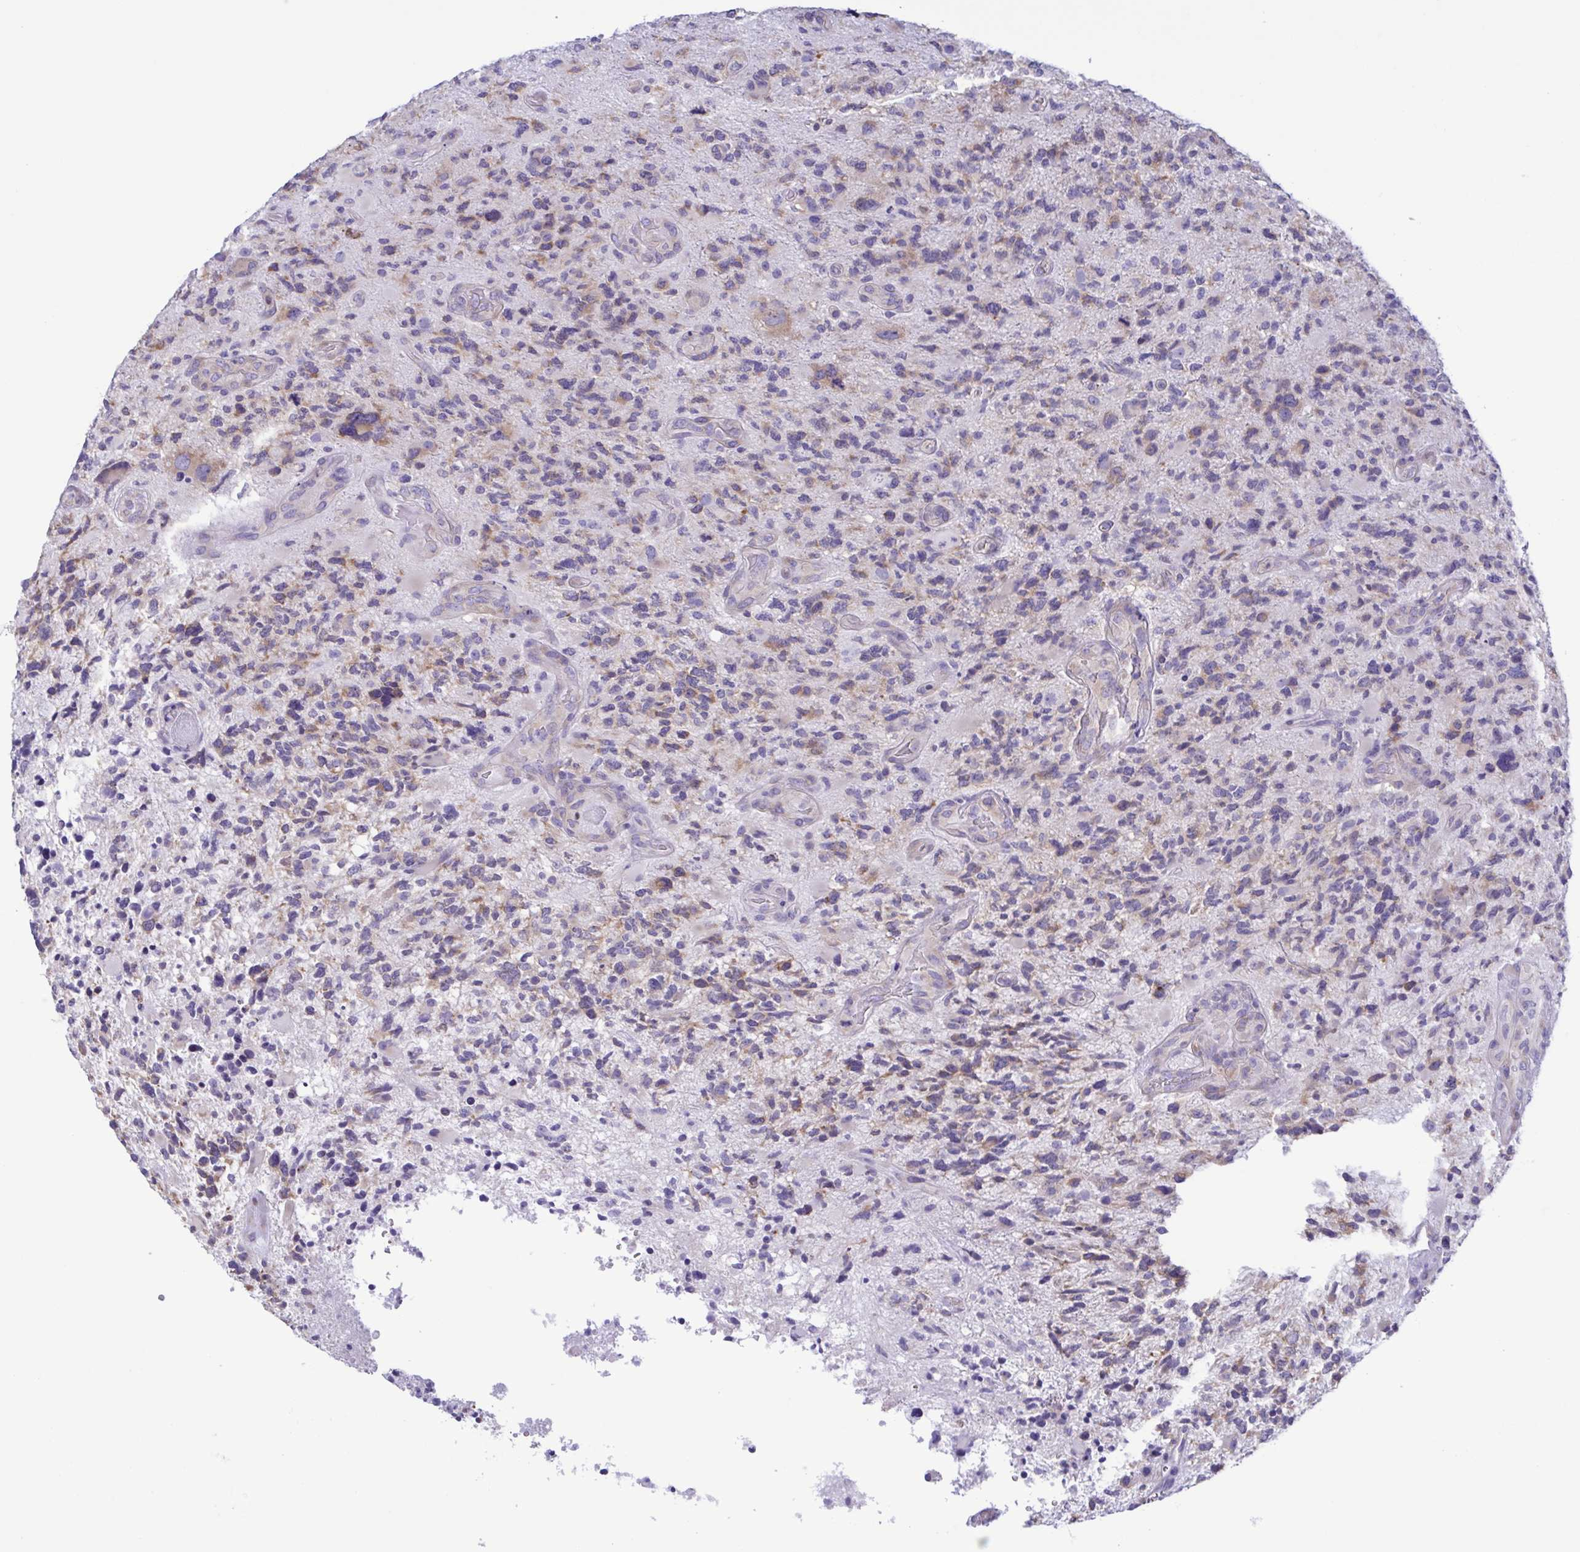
{"staining": {"intensity": "weak", "quantity": "<25%", "location": "cytoplasmic/membranous"}, "tissue": "glioma", "cell_type": "Tumor cells", "image_type": "cancer", "snomed": [{"axis": "morphology", "description": "Glioma, malignant, High grade"}, {"axis": "topography", "description": "Brain"}], "caption": "Human malignant high-grade glioma stained for a protein using IHC displays no positivity in tumor cells.", "gene": "TNNI3", "patient": {"sex": "female", "age": 71}}